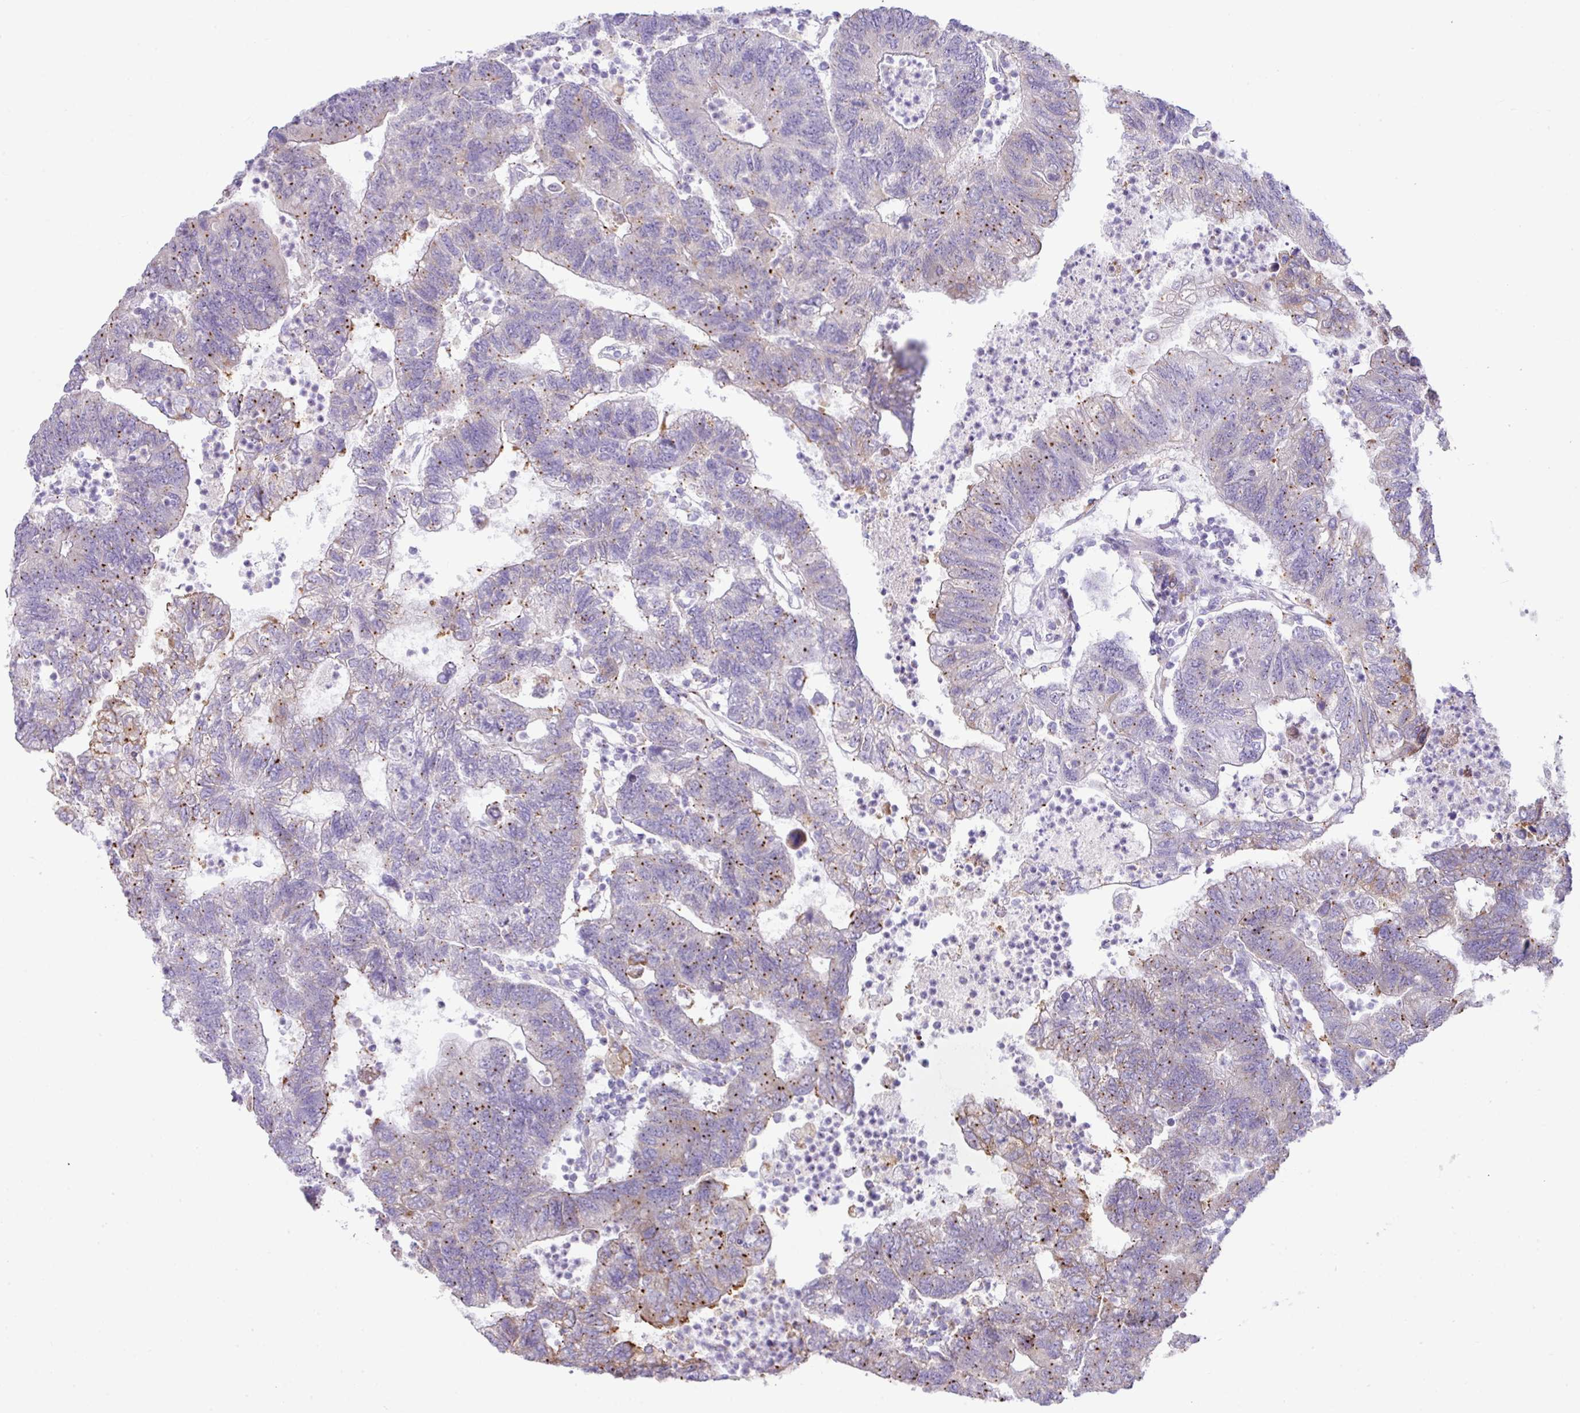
{"staining": {"intensity": "moderate", "quantity": "25%-75%", "location": "cytoplasmic/membranous"}, "tissue": "colorectal cancer", "cell_type": "Tumor cells", "image_type": "cancer", "snomed": [{"axis": "morphology", "description": "Adenocarcinoma, NOS"}, {"axis": "topography", "description": "Colon"}], "caption": "Colorectal adenocarcinoma stained with a protein marker shows moderate staining in tumor cells.", "gene": "RGS21", "patient": {"sex": "female", "age": 48}}